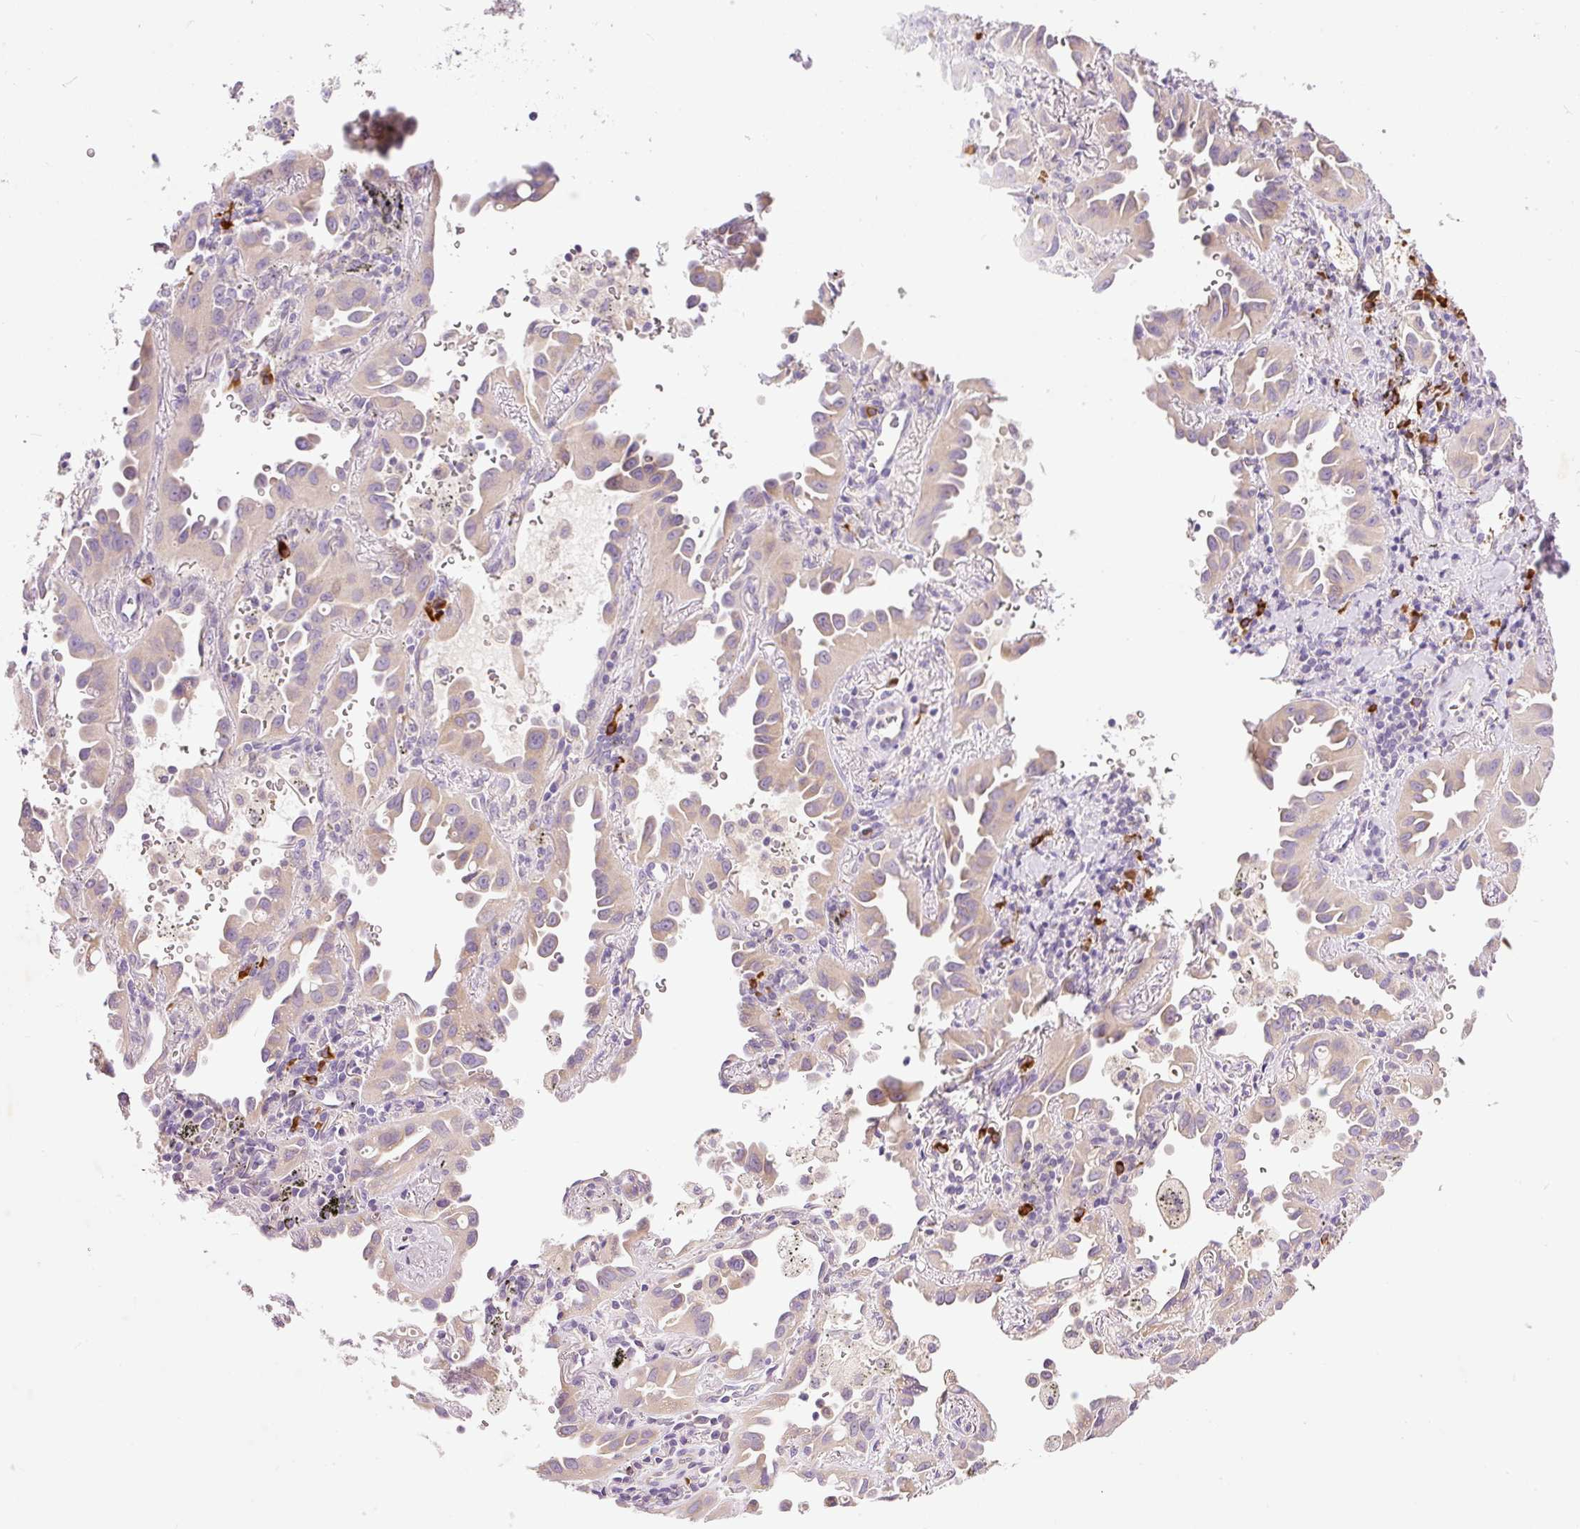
{"staining": {"intensity": "weak", "quantity": ">75%", "location": "cytoplasmic/membranous"}, "tissue": "lung cancer", "cell_type": "Tumor cells", "image_type": "cancer", "snomed": [{"axis": "morphology", "description": "Adenocarcinoma, NOS"}, {"axis": "topography", "description": "Lung"}], "caption": "Adenocarcinoma (lung) was stained to show a protein in brown. There is low levels of weak cytoplasmic/membranous positivity in approximately >75% of tumor cells.", "gene": "PNPLA5", "patient": {"sex": "male", "age": 68}}